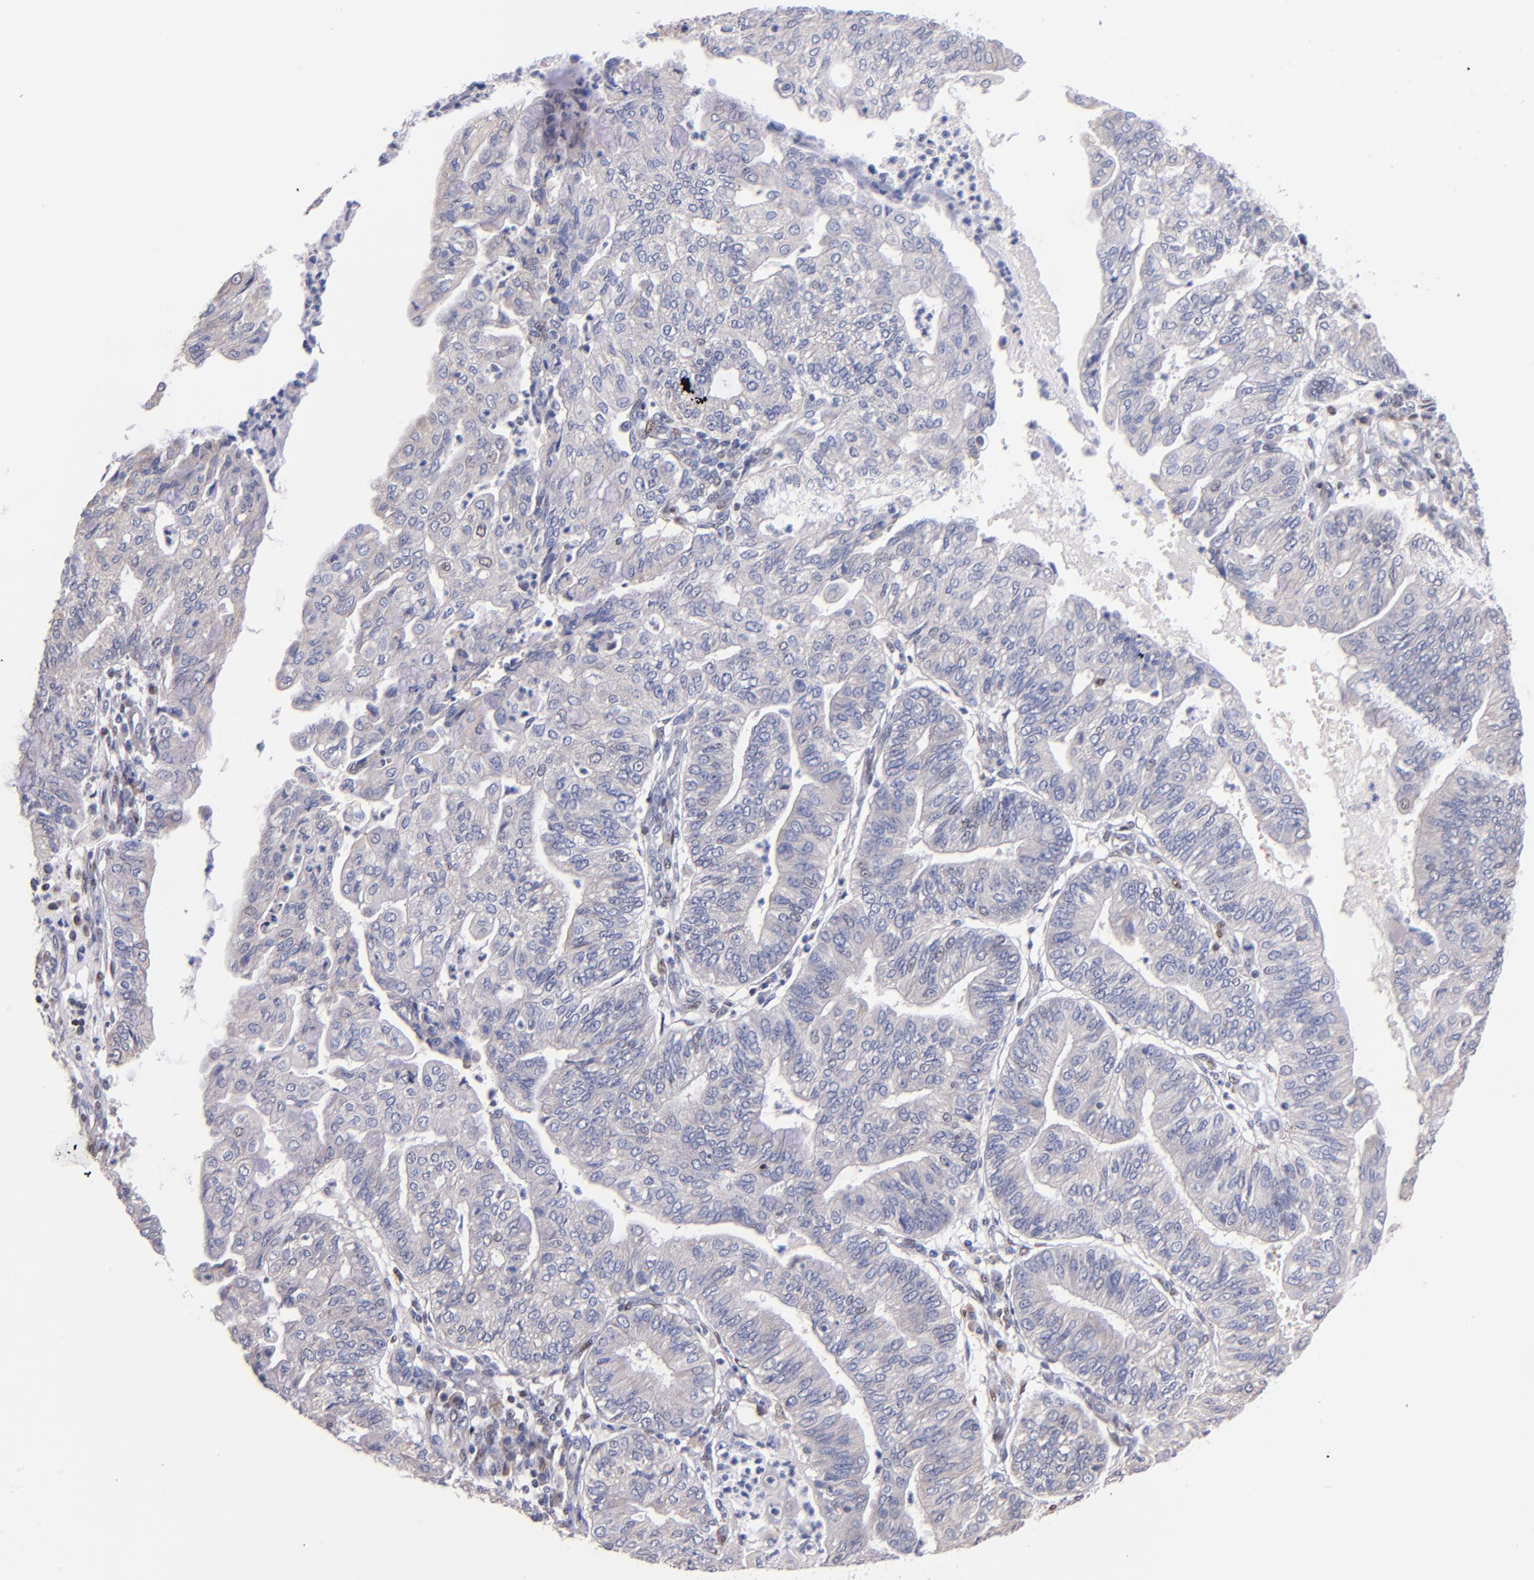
{"staining": {"intensity": "negative", "quantity": "none", "location": "none"}, "tissue": "endometrial cancer", "cell_type": "Tumor cells", "image_type": "cancer", "snomed": [{"axis": "morphology", "description": "Adenocarcinoma, NOS"}, {"axis": "topography", "description": "Endometrium"}], "caption": "High magnification brightfield microscopy of adenocarcinoma (endometrial) stained with DAB (3,3'-diaminobenzidine) (brown) and counterstained with hematoxylin (blue): tumor cells show no significant expression.", "gene": "SRF", "patient": {"sex": "female", "age": 59}}